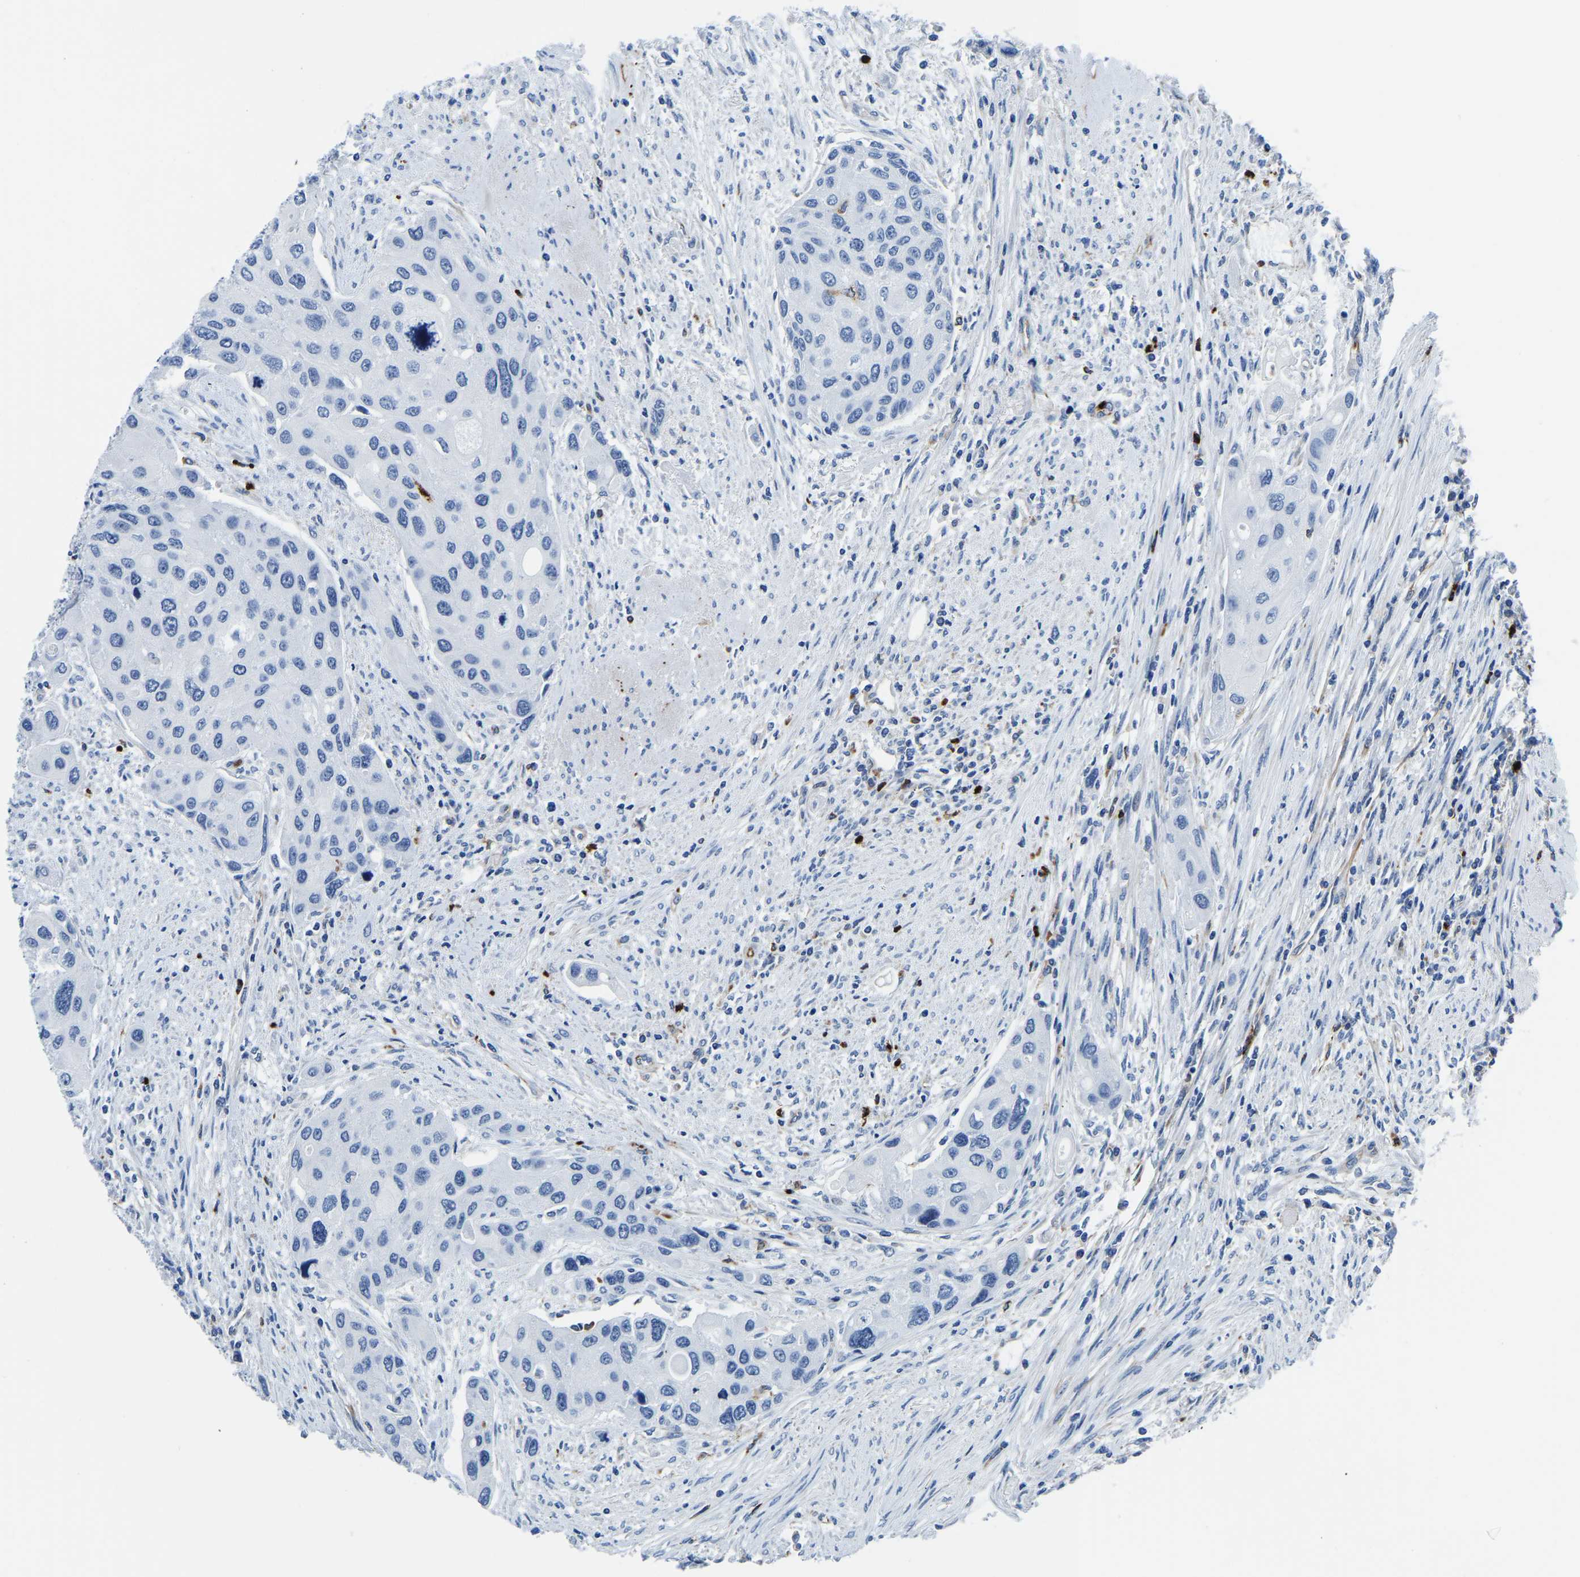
{"staining": {"intensity": "negative", "quantity": "none", "location": "none"}, "tissue": "urothelial cancer", "cell_type": "Tumor cells", "image_type": "cancer", "snomed": [{"axis": "morphology", "description": "Urothelial carcinoma, High grade"}, {"axis": "topography", "description": "Urinary bladder"}], "caption": "Tumor cells are negative for brown protein staining in high-grade urothelial carcinoma.", "gene": "MS4A3", "patient": {"sex": "female", "age": 56}}